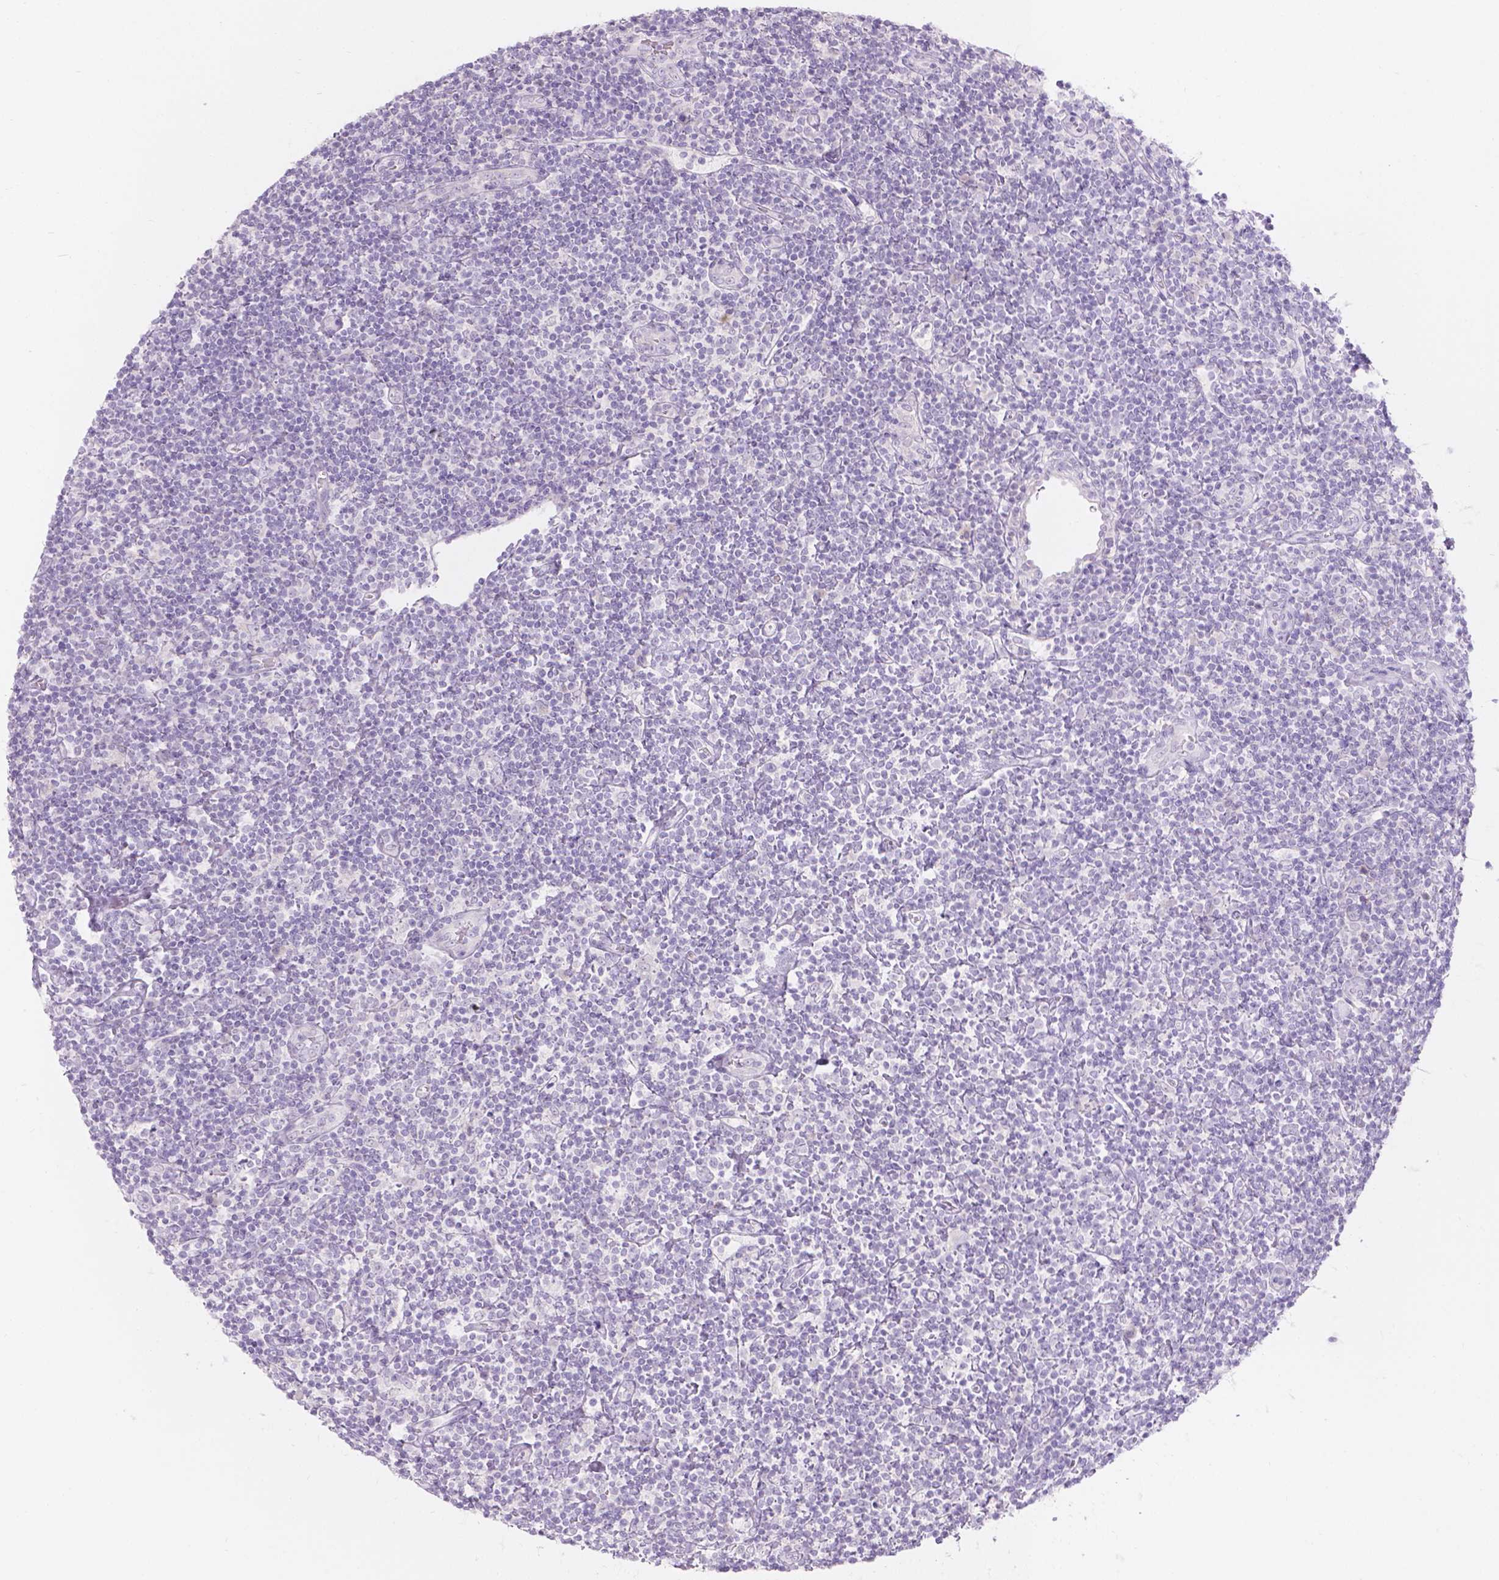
{"staining": {"intensity": "negative", "quantity": "none", "location": "none"}, "tissue": "lymphoma", "cell_type": "Tumor cells", "image_type": "cancer", "snomed": [{"axis": "morphology", "description": "Hodgkin's disease, NOS"}, {"axis": "topography", "description": "Lymph node"}], "caption": "High magnification brightfield microscopy of Hodgkin's disease stained with DAB (3,3'-diaminobenzidine) (brown) and counterstained with hematoxylin (blue): tumor cells show no significant positivity.", "gene": "HTN3", "patient": {"sex": "male", "age": 40}}